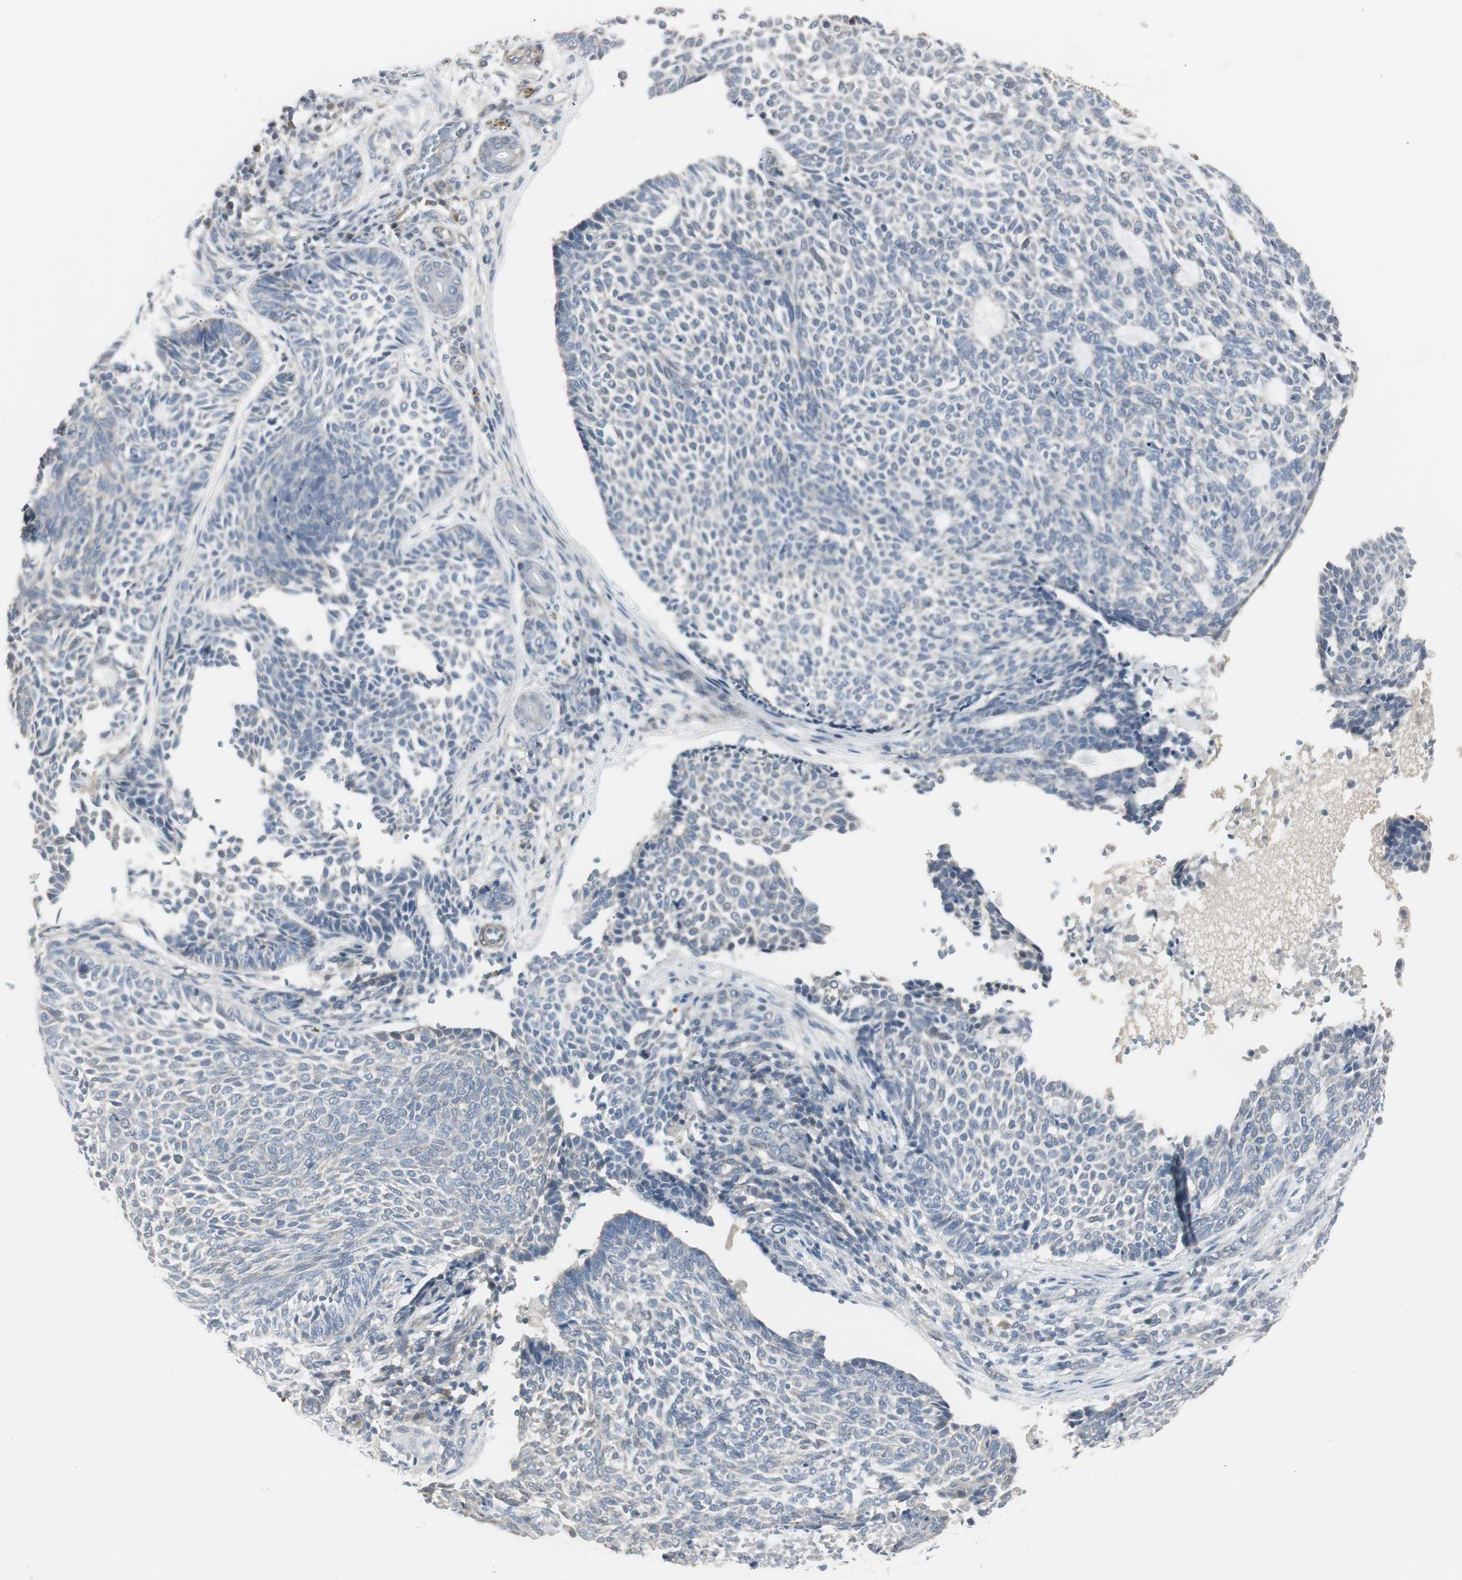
{"staining": {"intensity": "negative", "quantity": "none", "location": "none"}, "tissue": "skin cancer", "cell_type": "Tumor cells", "image_type": "cancer", "snomed": [{"axis": "morphology", "description": "Basal cell carcinoma"}, {"axis": "topography", "description": "Skin"}], "caption": "IHC image of basal cell carcinoma (skin) stained for a protein (brown), which displays no expression in tumor cells.", "gene": "DMPK", "patient": {"sex": "male", "age": 87}}